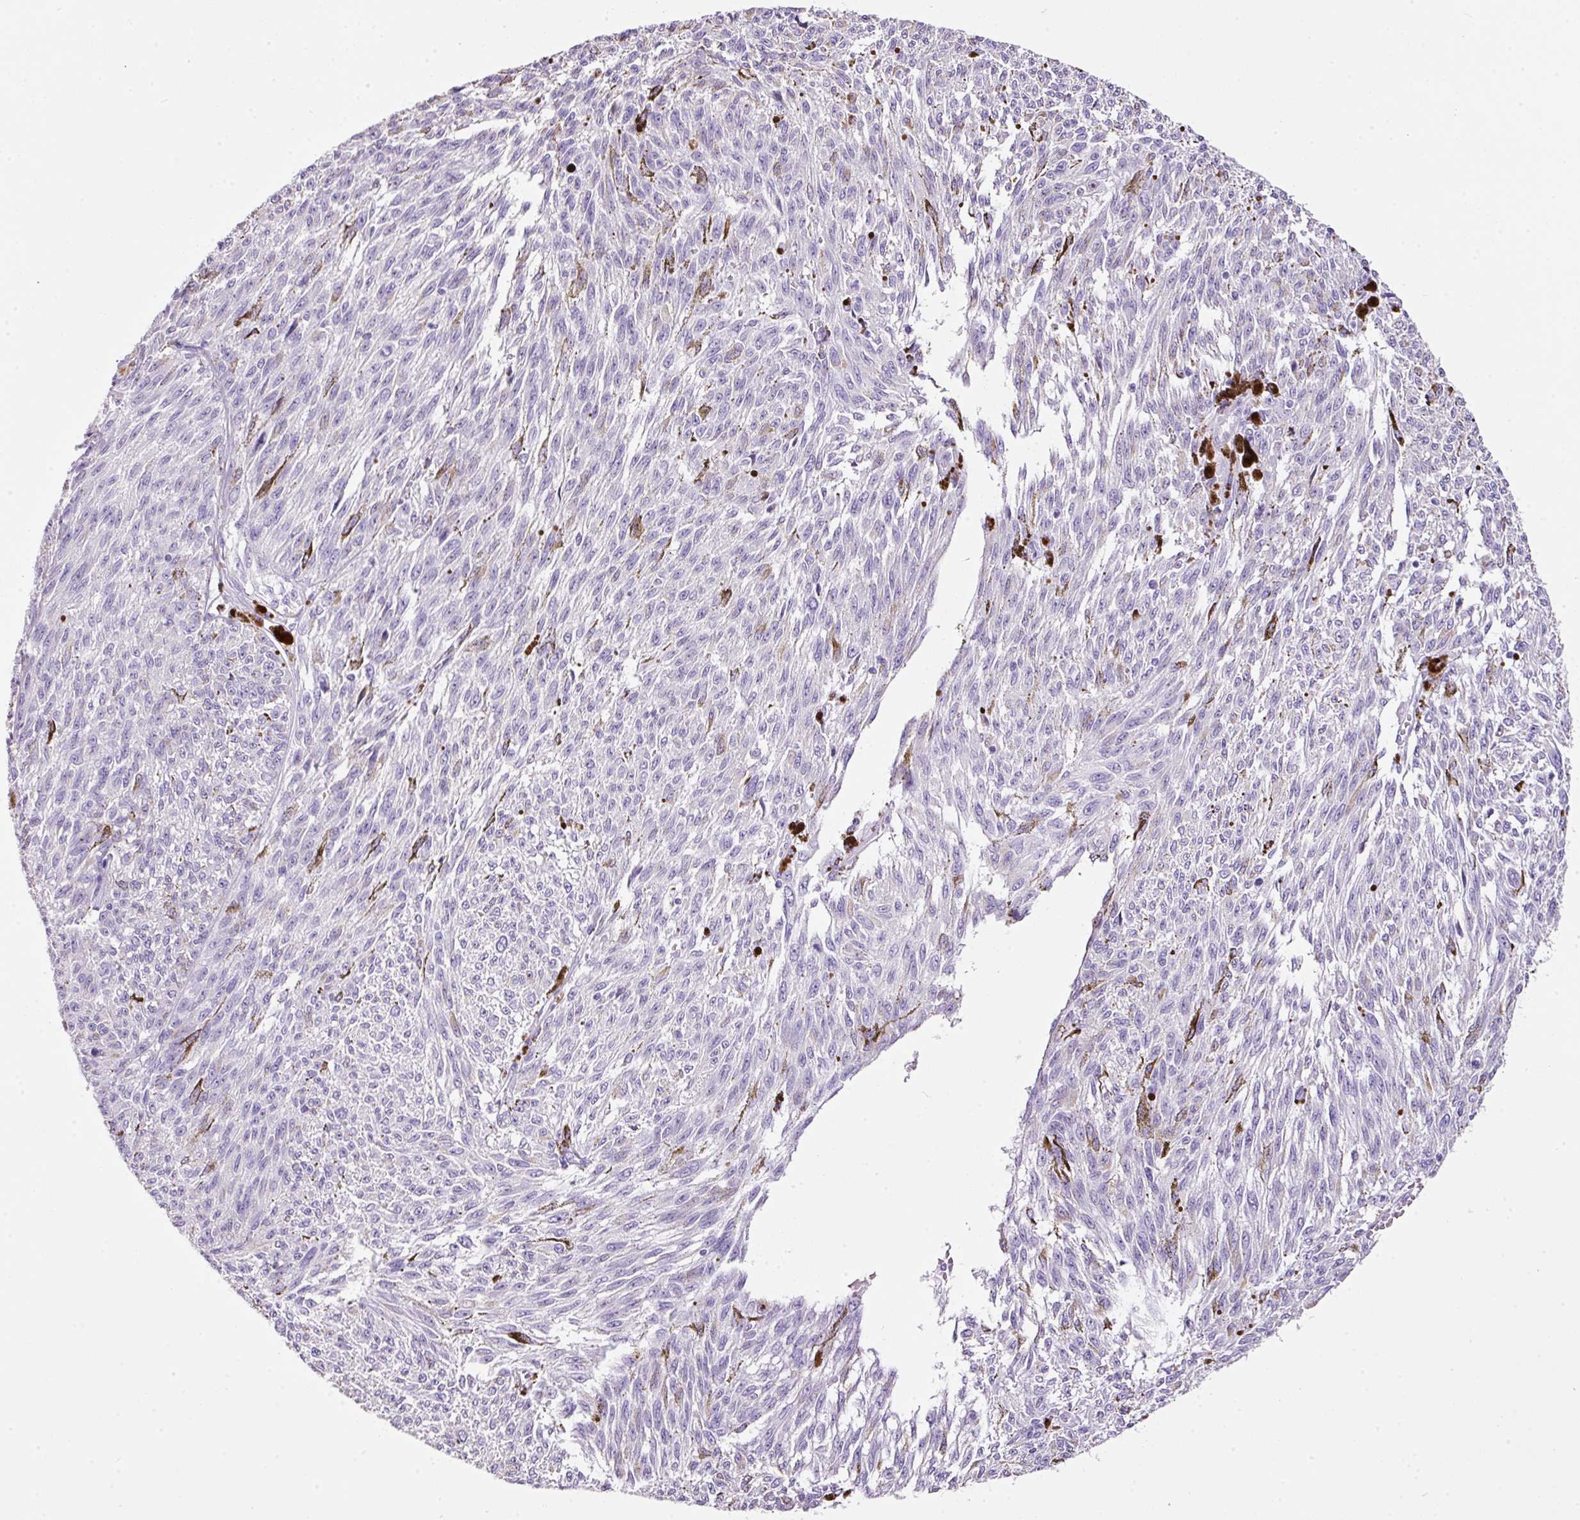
{"staining": {"intensity": "negative", "quantity": "none", "location": "none"}, "tissue": "melanoma", "cell_type": "Tumor cells", "image_type": "cancer", "snomed": [{"axis": "morphology", "description": "Malignant melanoma, NOS"}, {"axis": "topography", "description": "Skin"}], "caption": "A micrograph of malignant melanoma stained for a protein reveals no brown staining in tumor cells.", "gene": "BSND", "patient": {"sex": "female", "age": 72}}